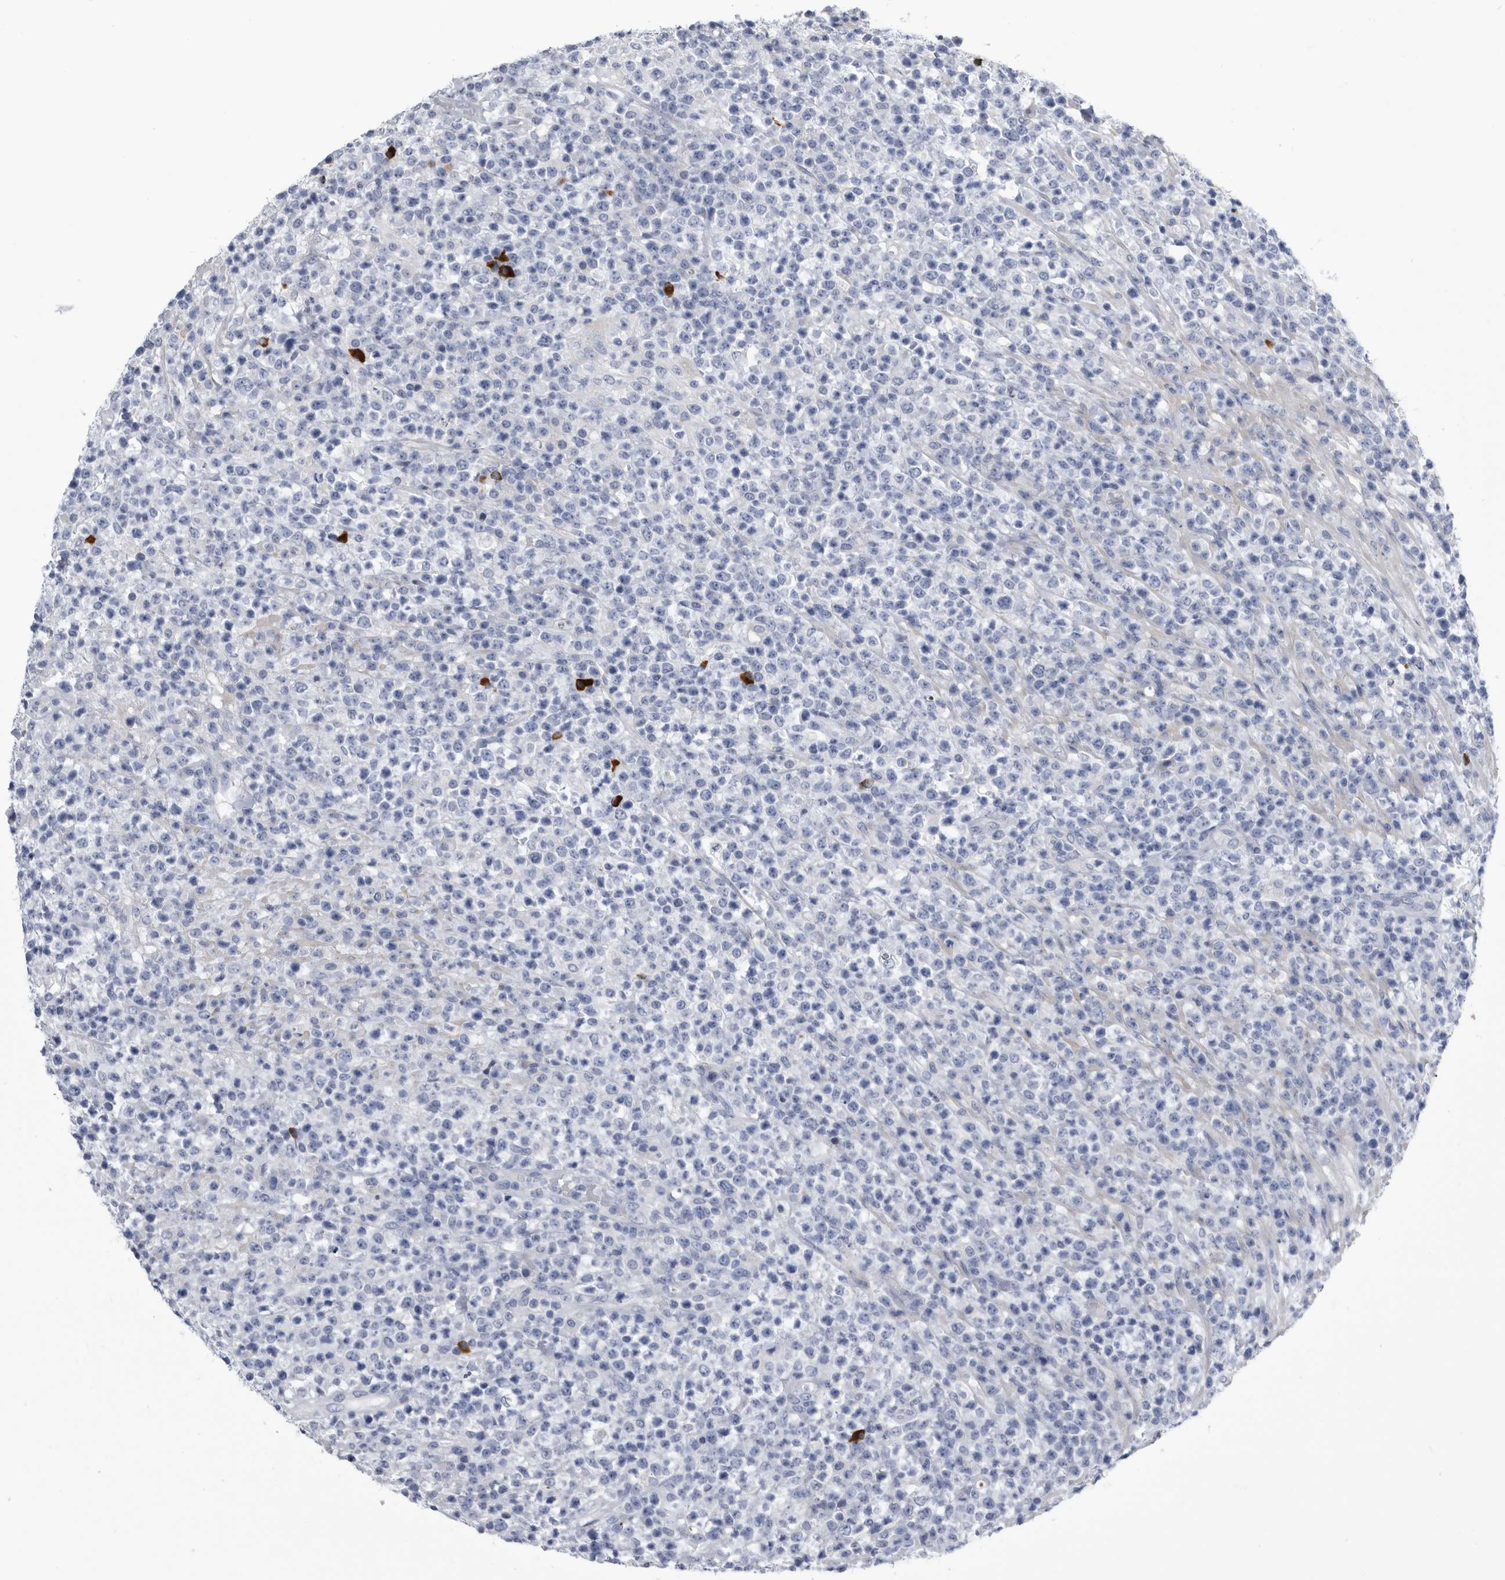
{"staining": {"intensity": "negative", "quantity": "none", "location": "none"}, "tissue": "lymphoma", "cell_type": "Tumor cells", "image_type": "cancer", "snomed": [{"axis": "morphology", "description": "Malignant lymphoma, non-Hodgkin's type, High grade"}, {"axis": "topography", "description": "Colon"}], "caption": "High-grade malignant lymphoma, non-Hodgkin's type stained for a protein using IHC reveals no staining tumor cells.", "gene": "BTBD6", "patient": {"sex": "female", "age": 53}}